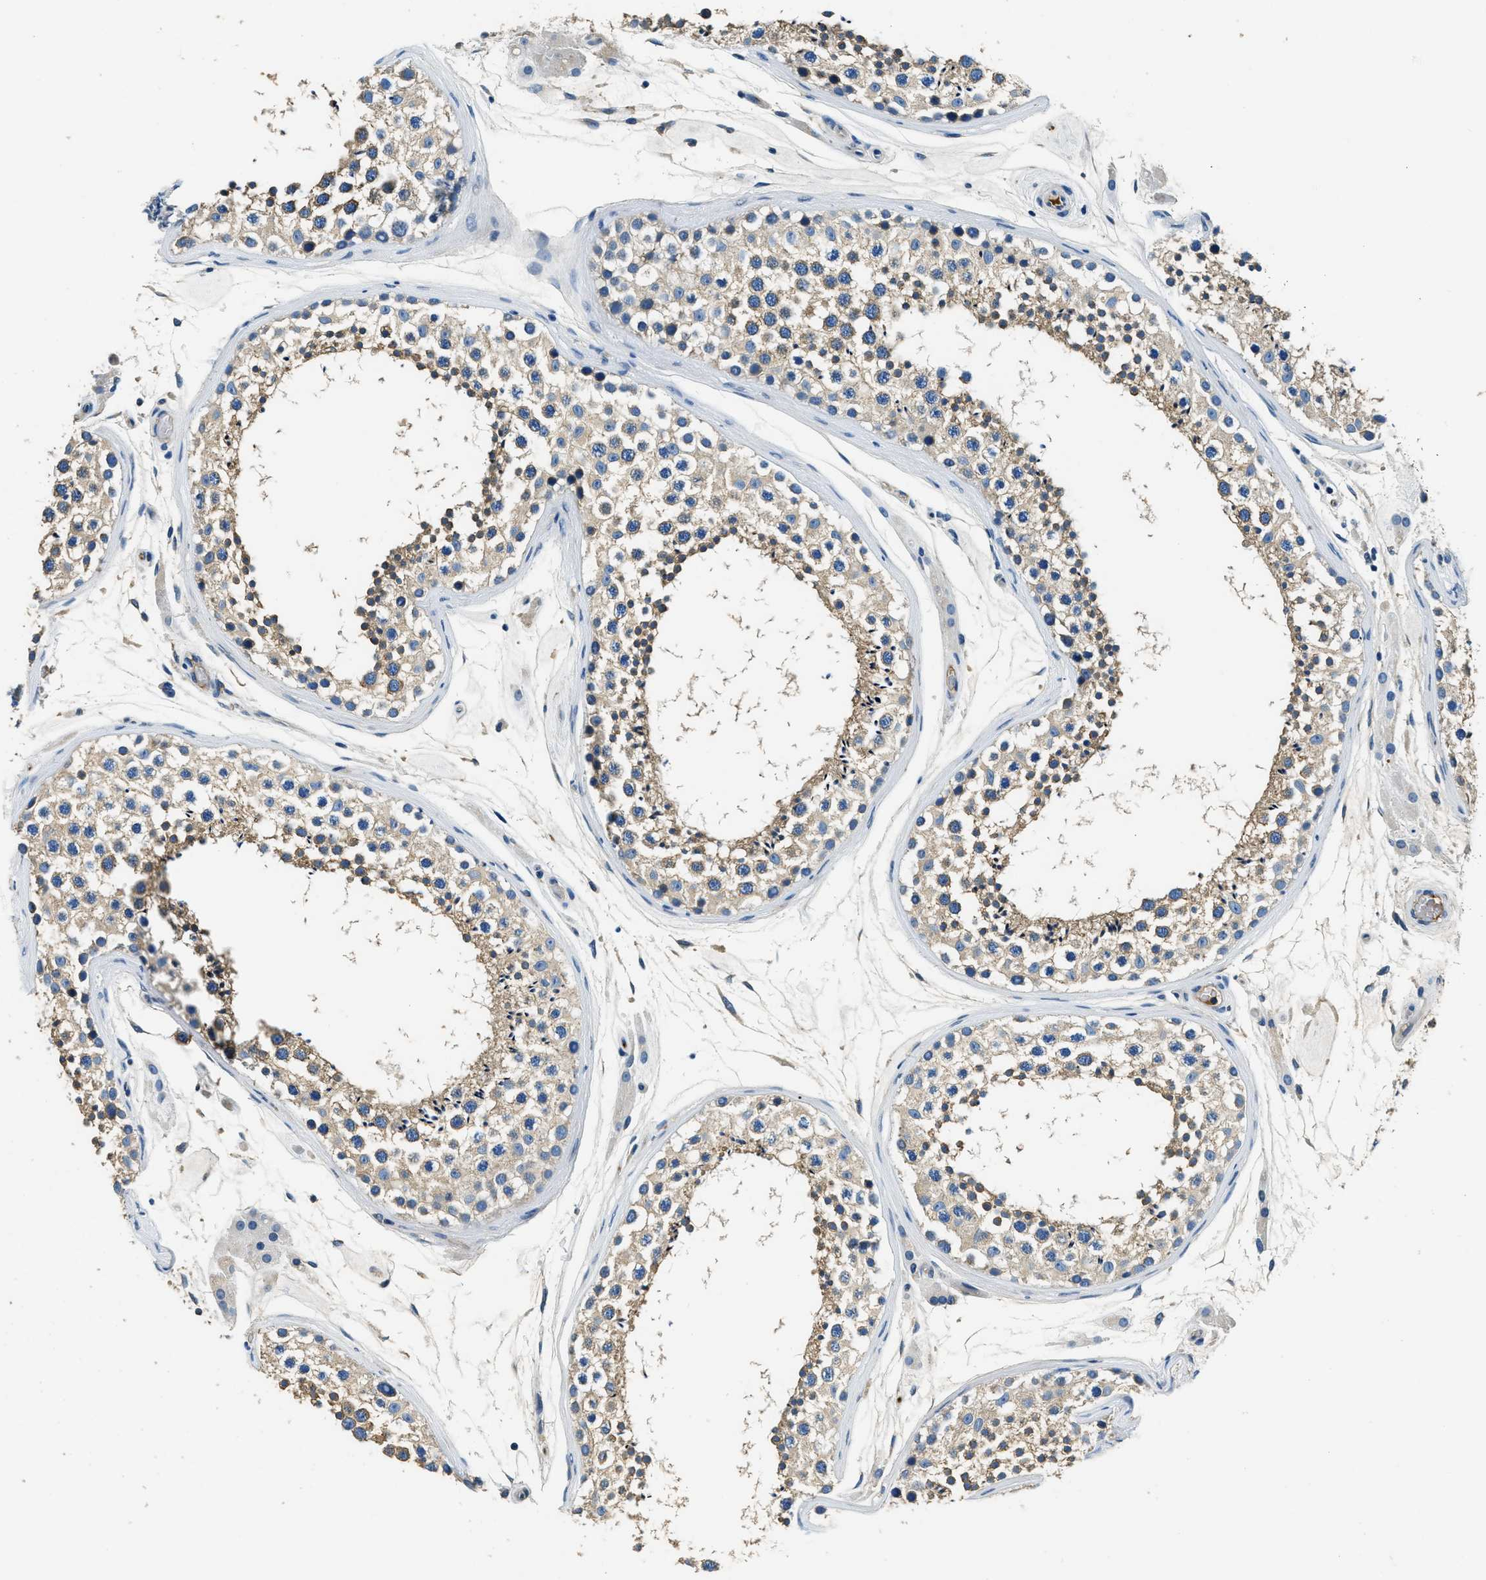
{"staining": {"intensity": "moderate", "quantity": "25%-75%", "location": "cytoplasmic/membranous"}, "tissue": "testis", "cell_type": "Cells in seminiferous ducts", "image_type": "normal", "snomed": [{"axis": "morphology", "description": "Normal tissue, NOS"}, {"axis": "topography", "description": "Testis"}], "caption": "IHC of benign human testis reveals medium levels of moderate cytoplasmic/membranous expression in approximately 25%-75% of cells in seminiferous ducts.", "gene": "TMEM186", "patient": {"sex": "male", "age": 46}}